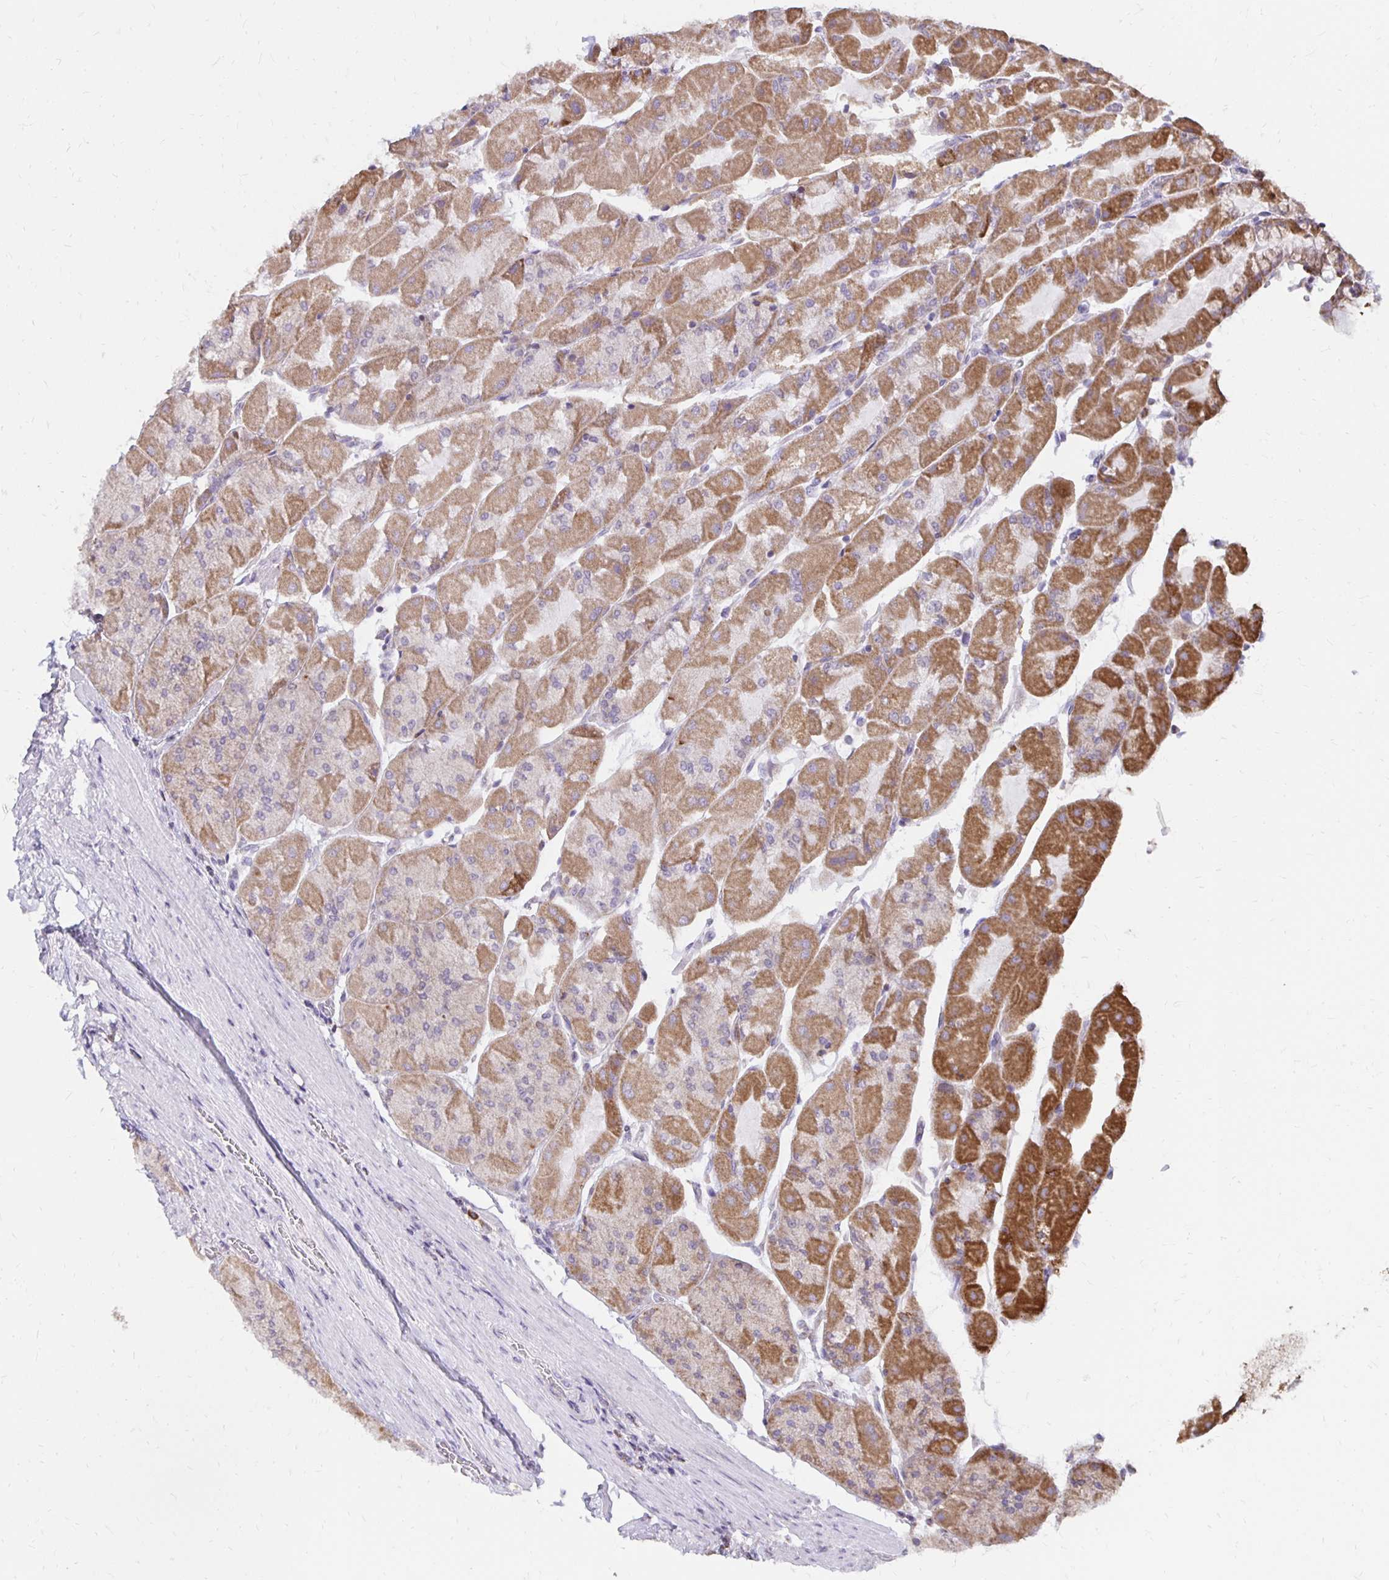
{"staining": {"intensity": "moderate", "quantity": "25%-75%", "location": "cytoplasmic/membranous"}, "tissue": "stomach", "cell_type": "Glandular cells", "image_type": "normal", "snomed": [{"axis": "morphology", "description": "Normal tissue, NOS"}, {"axis": "topography", "description": "Stomach"}], "caption": "Immunohistochemistry of normal human stomach exhibits medium levels of moderate cytoplasmic/membranous staining in approximately 25%-75% of glandular cells.", "gene": "IER3", "patient": {"sex": "female", "age": 61}}